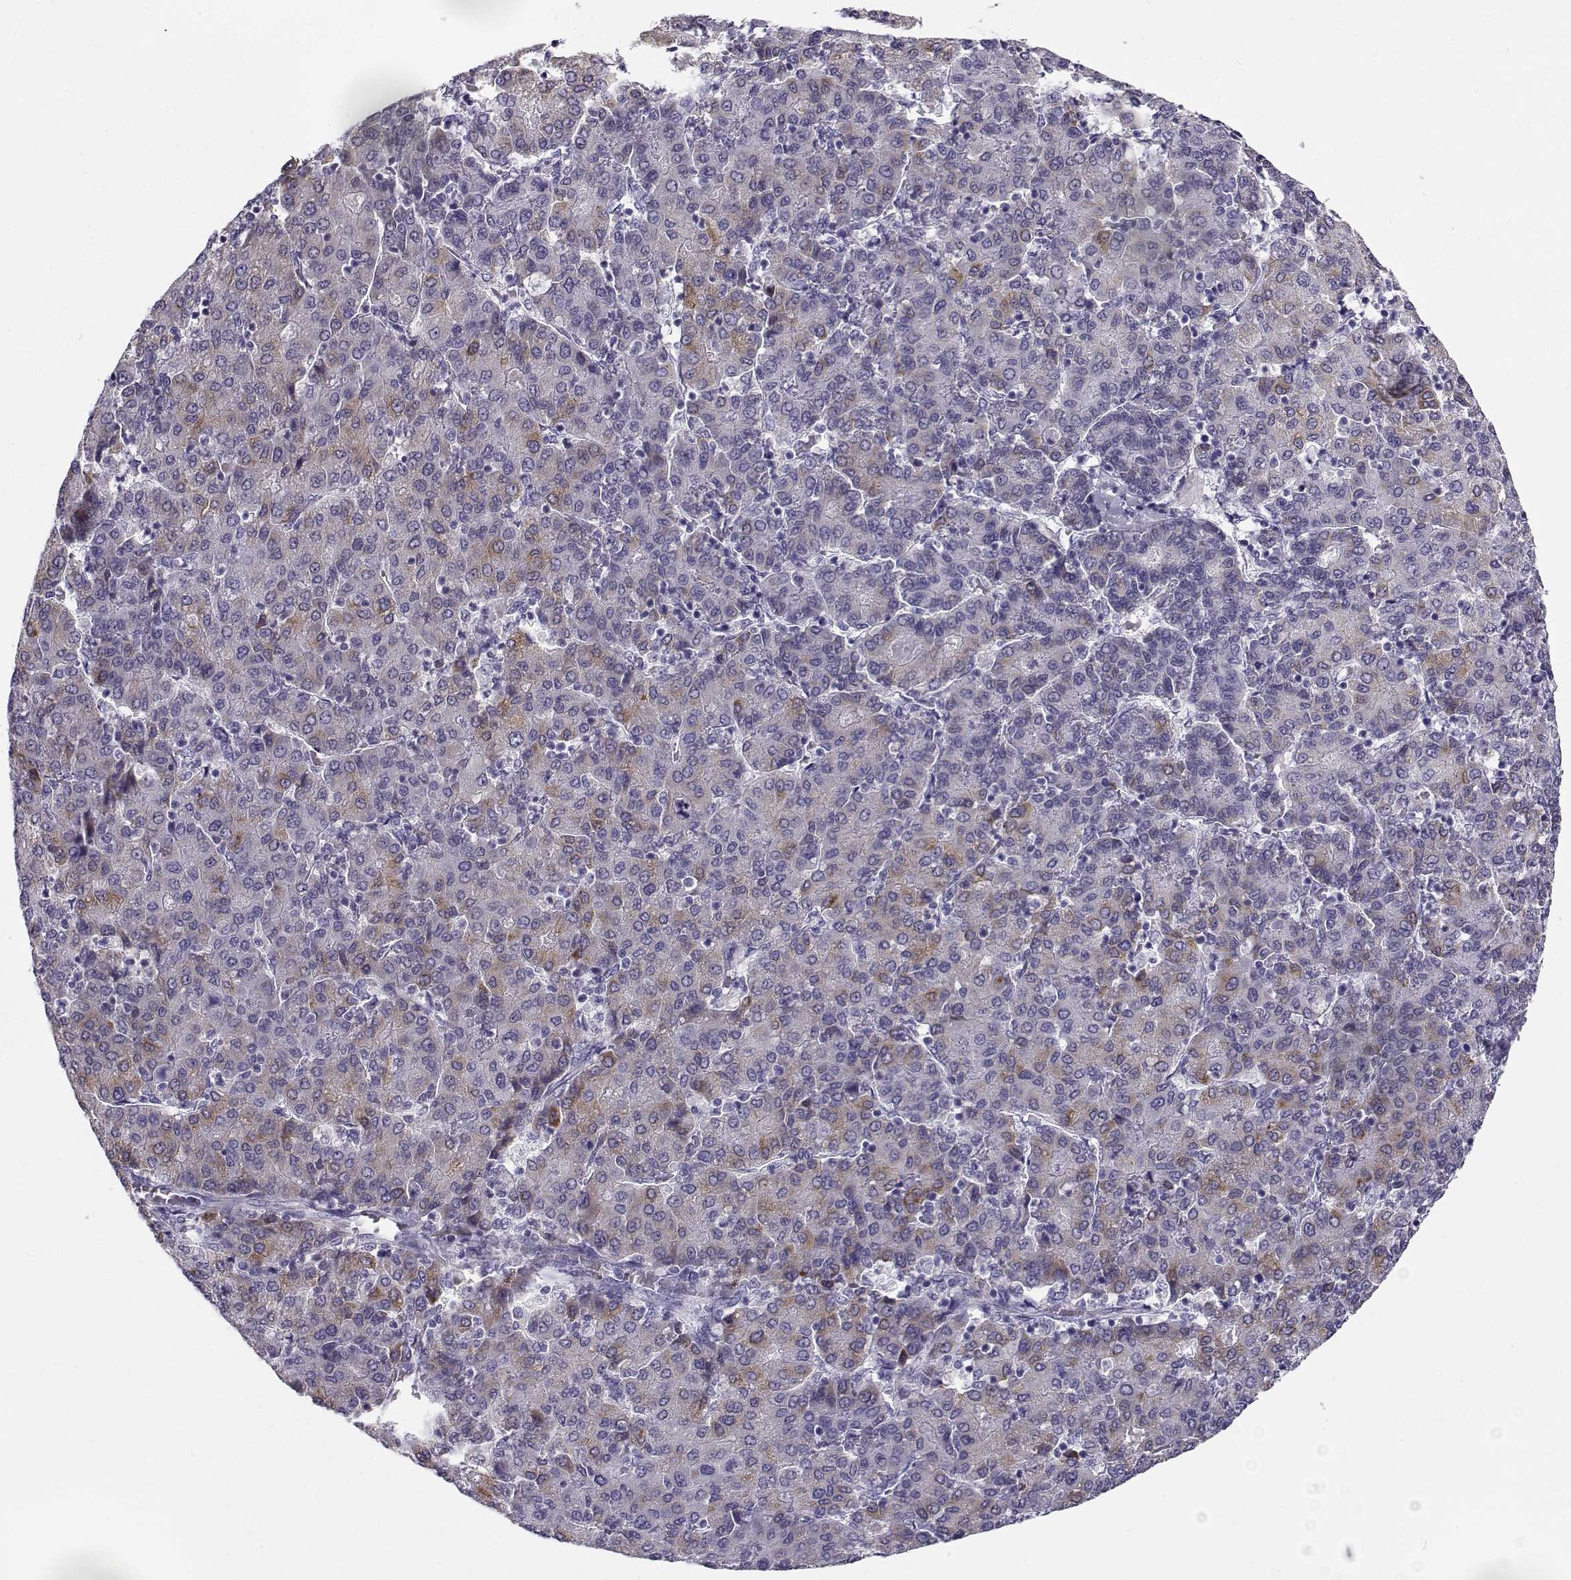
{"staining": {"intensity": "moderate", "quantity": "<25%", "location": "cytoplasmic/membranous"}, "tissue": "liver cancer", "cell_type": "Tumor cells", "image_type": "cancer", "snomed": [{"axis": "morphology", "description": "Carcinoma, Hepatocellular, NOS"}, {"axis": "topography", "description": "Liver"}], "caption": "Immunohistochemistry photomicrograph of liver cancer stained for a protein (brown), which reveals low levels of moderate cytoplasmic/membranous staining in approximately <25% of tumor cells.", "gene": "CREB3L3", "patient": {"sex": "male", "age": 65}}